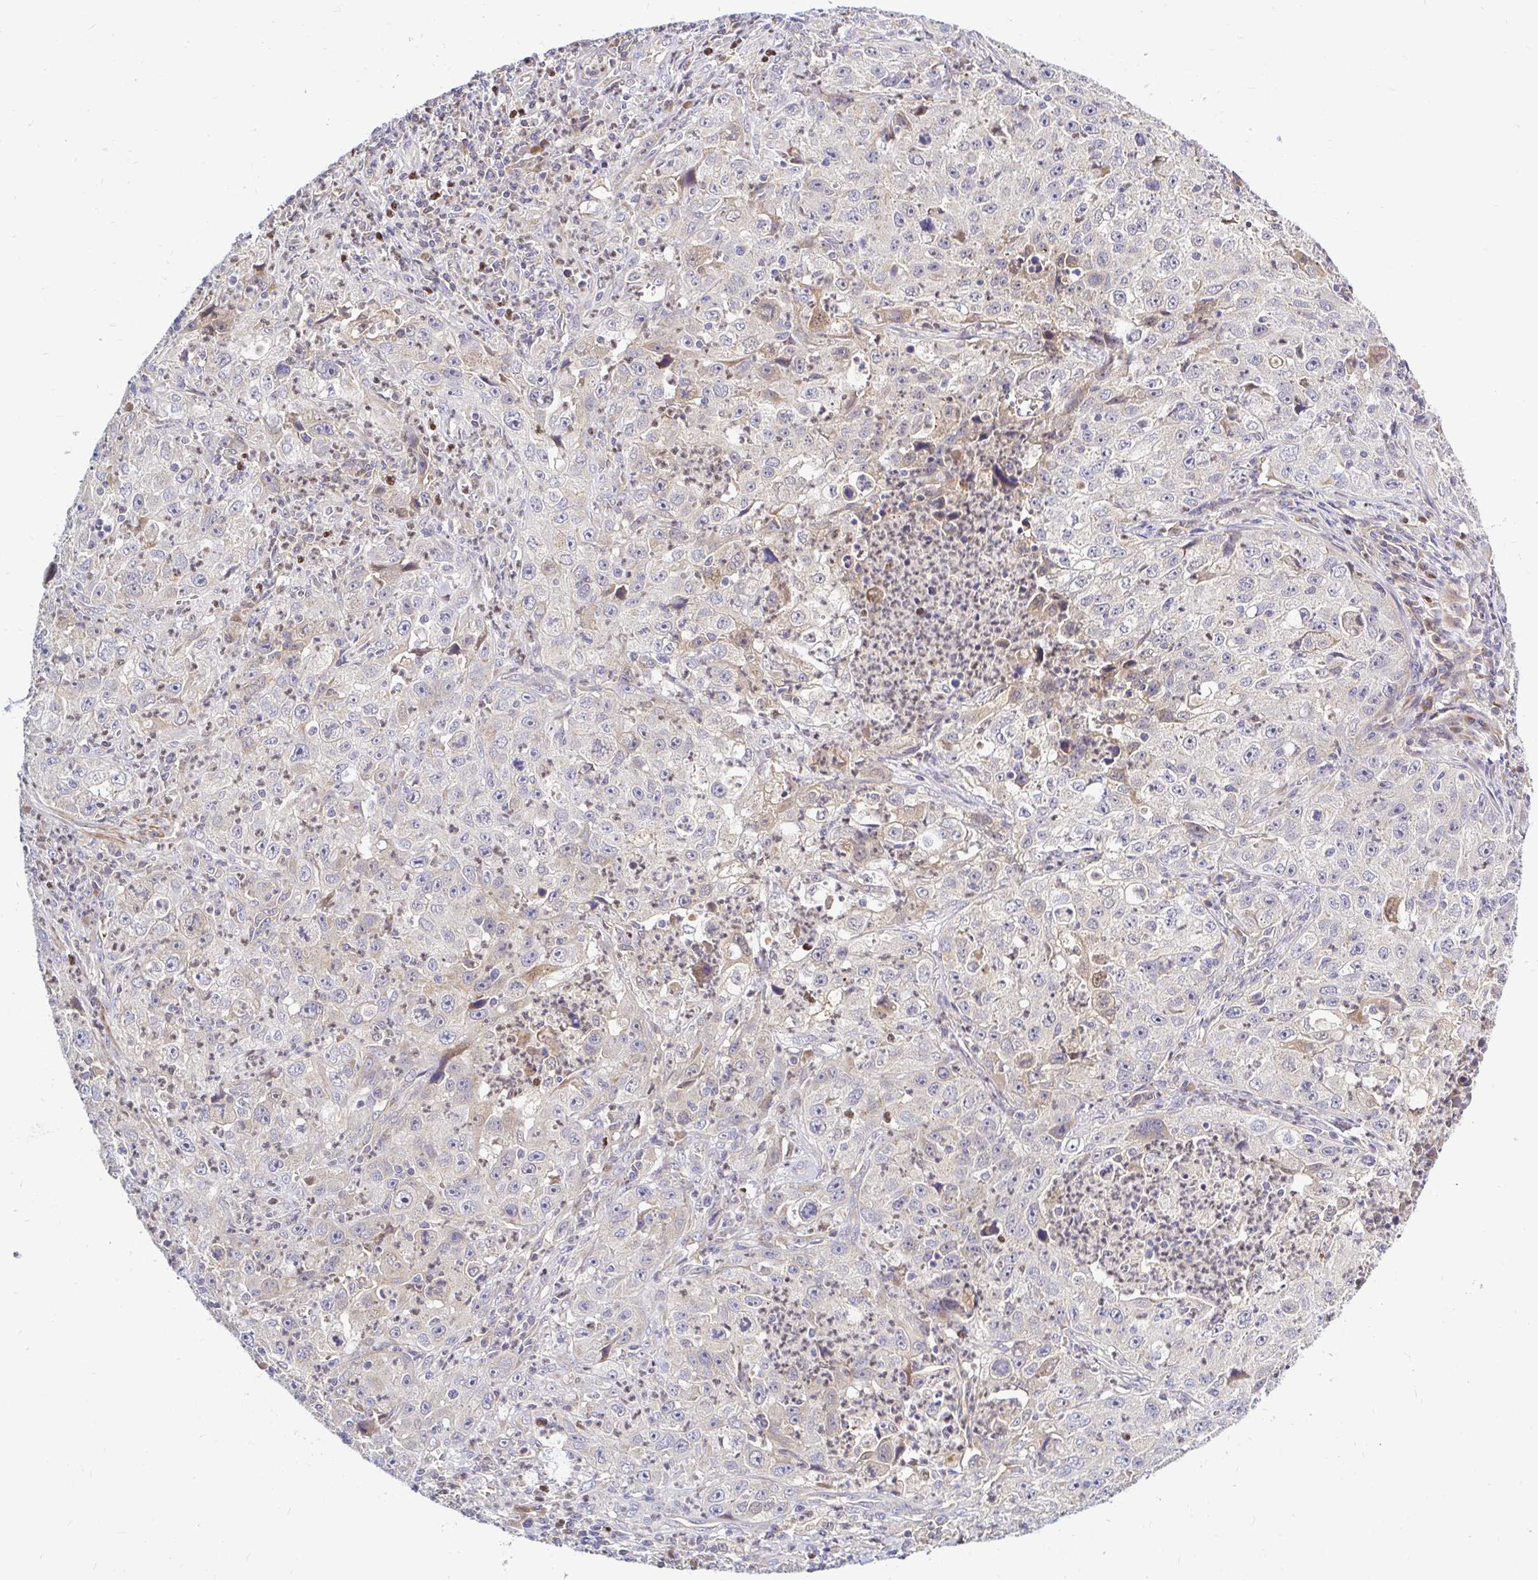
{"staining": {"intensity": "negative", "quantity": "none", "location": "none"}, "tissue": "lung cancer", "cell_type": "Tumor cells", "image_type": "cancer", "snomed": [{"axis": "morphology", "description": "Squamous cell carcinoma, NOS"}, {"axis": "topography", "description": "Lung"}], "caption": "A micrograph of squamous cell carcinoma (lung) stained for a protein reveals no brown staining in tumor cells. (DAB immunohistochemistry, high magnification).", "gene": "ARHGEF37", "patient": {"sex": "male", "age": 71}}